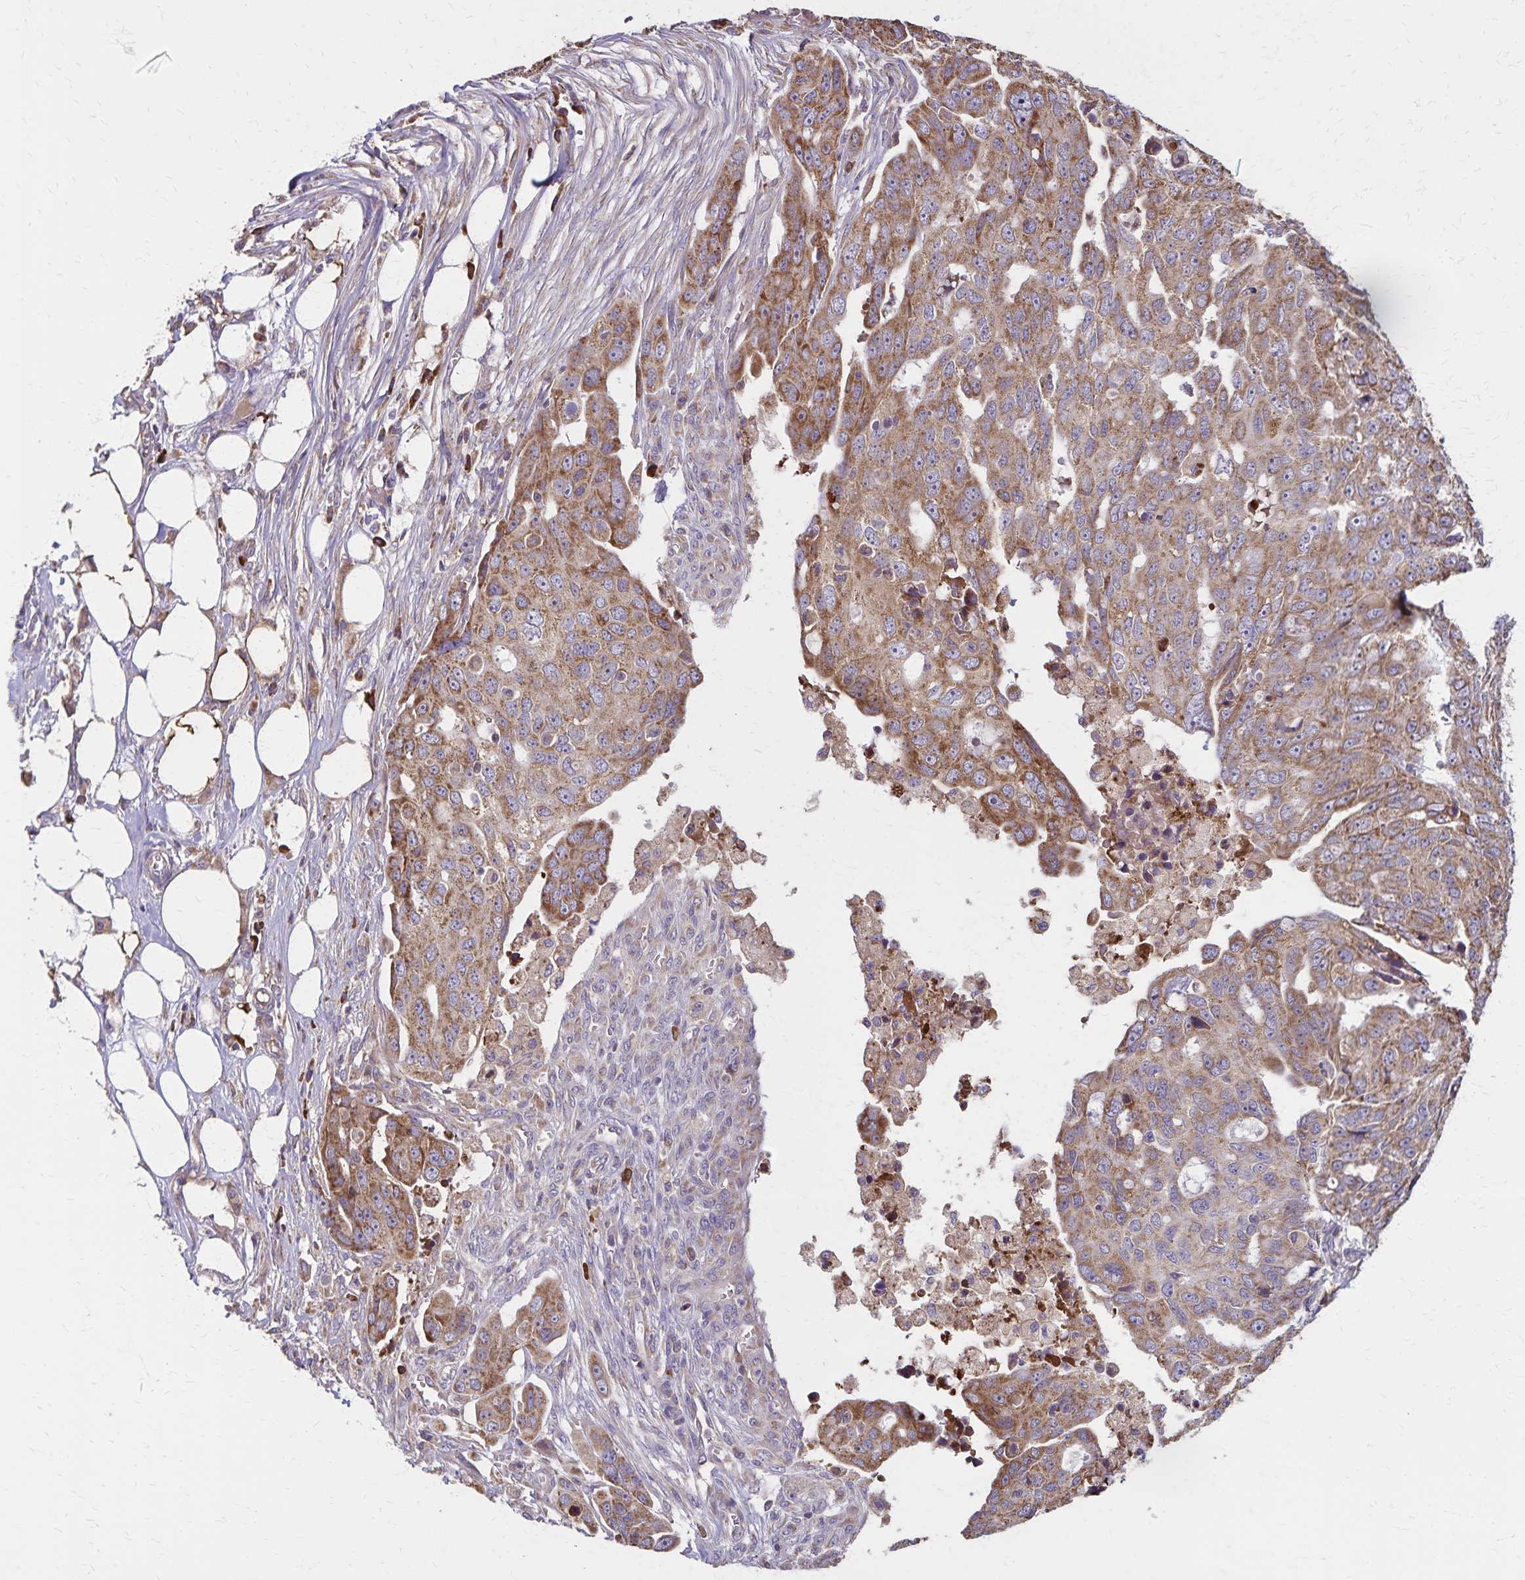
{"staining": {"intensity": "moderate", "quantity": ">75%", "location": "cytoplasmic/membranous"}, "tissue": "ovarian cancer", "cell_type": "Tumor cells", "image_type": "cancer", "snomed": [{"axis": "morphology", "description": "Carcinoma, endometroid"}, {"axis": "topography", "description": "Ovary"}], "caption": "Immunohistochemical staining of human ovarian cancer (endometroid carcinoma) displays medium levels of moderate cytoplasmic/membranous protein staining in about >75% of tumor cells.", "gene": "RNF10", "patient": {"sex": "female", "age": 70}}